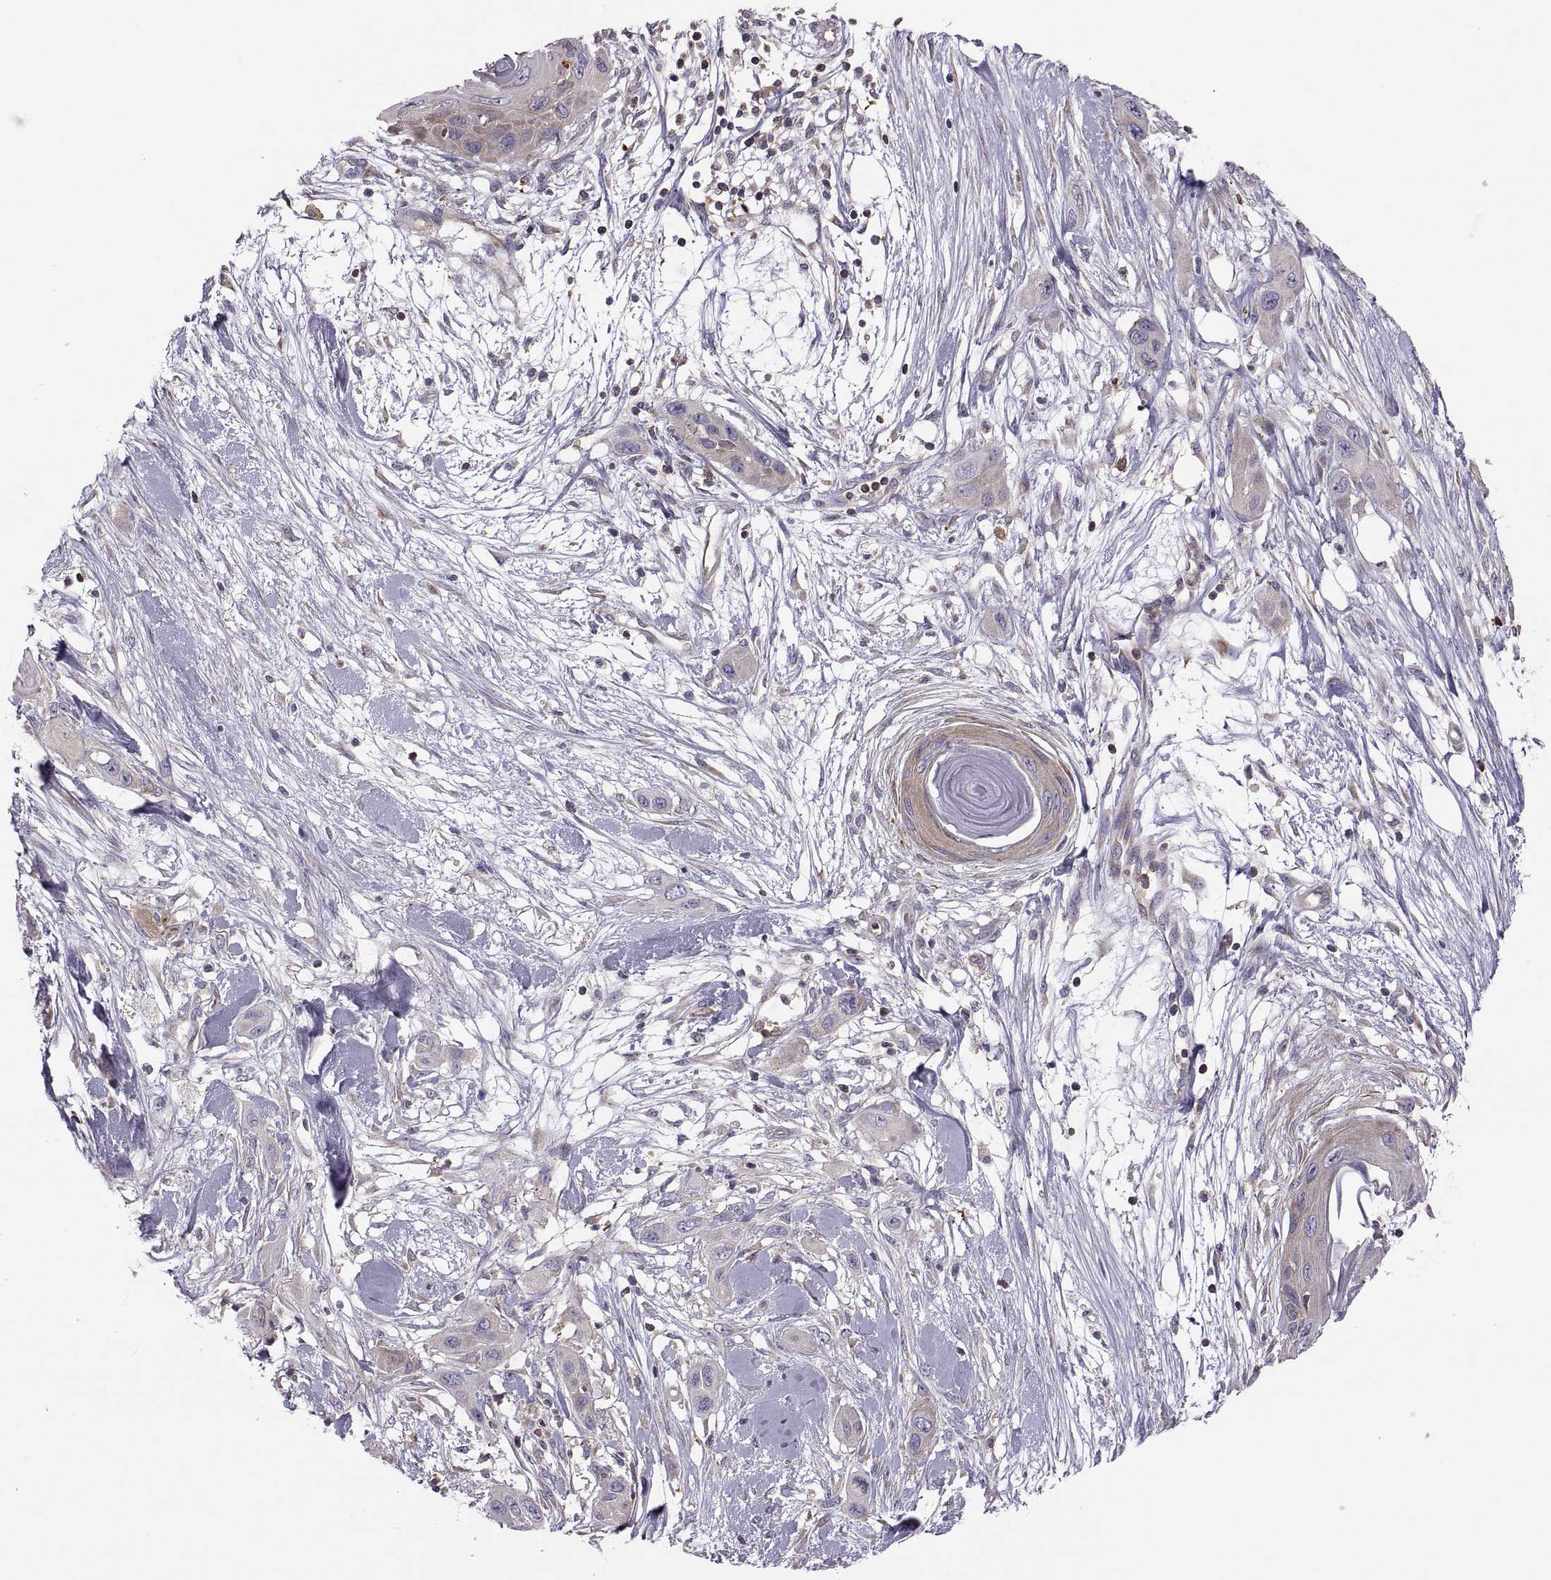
{"staining": {"intensity": "moderate", "quantity": ">75%", "location": "cytoplasmic/membranous"}, "tissue": "skin cancer", "cell_type": "Tumor cells", "image_type": "cancer", "snomed": [{"axis": "morphology", "description": "Squamous cell carcinoma, NOS"}, {"axis": "topography", "description": "Skin"}], "caption": "Tumor cells reveal medium levels of moderate cytoplasmic/membranous positivity in about >75% of cells in squamous cell carcinoma (skin). The staining is performed using DAB (3,3'-diaminobenzidine) brown chromogen to label protein expression. The nuclei are counter-stained blue using hematoxylin.", "gene": "SPATA32", "patient": {"sex": "male", "age": 79}}